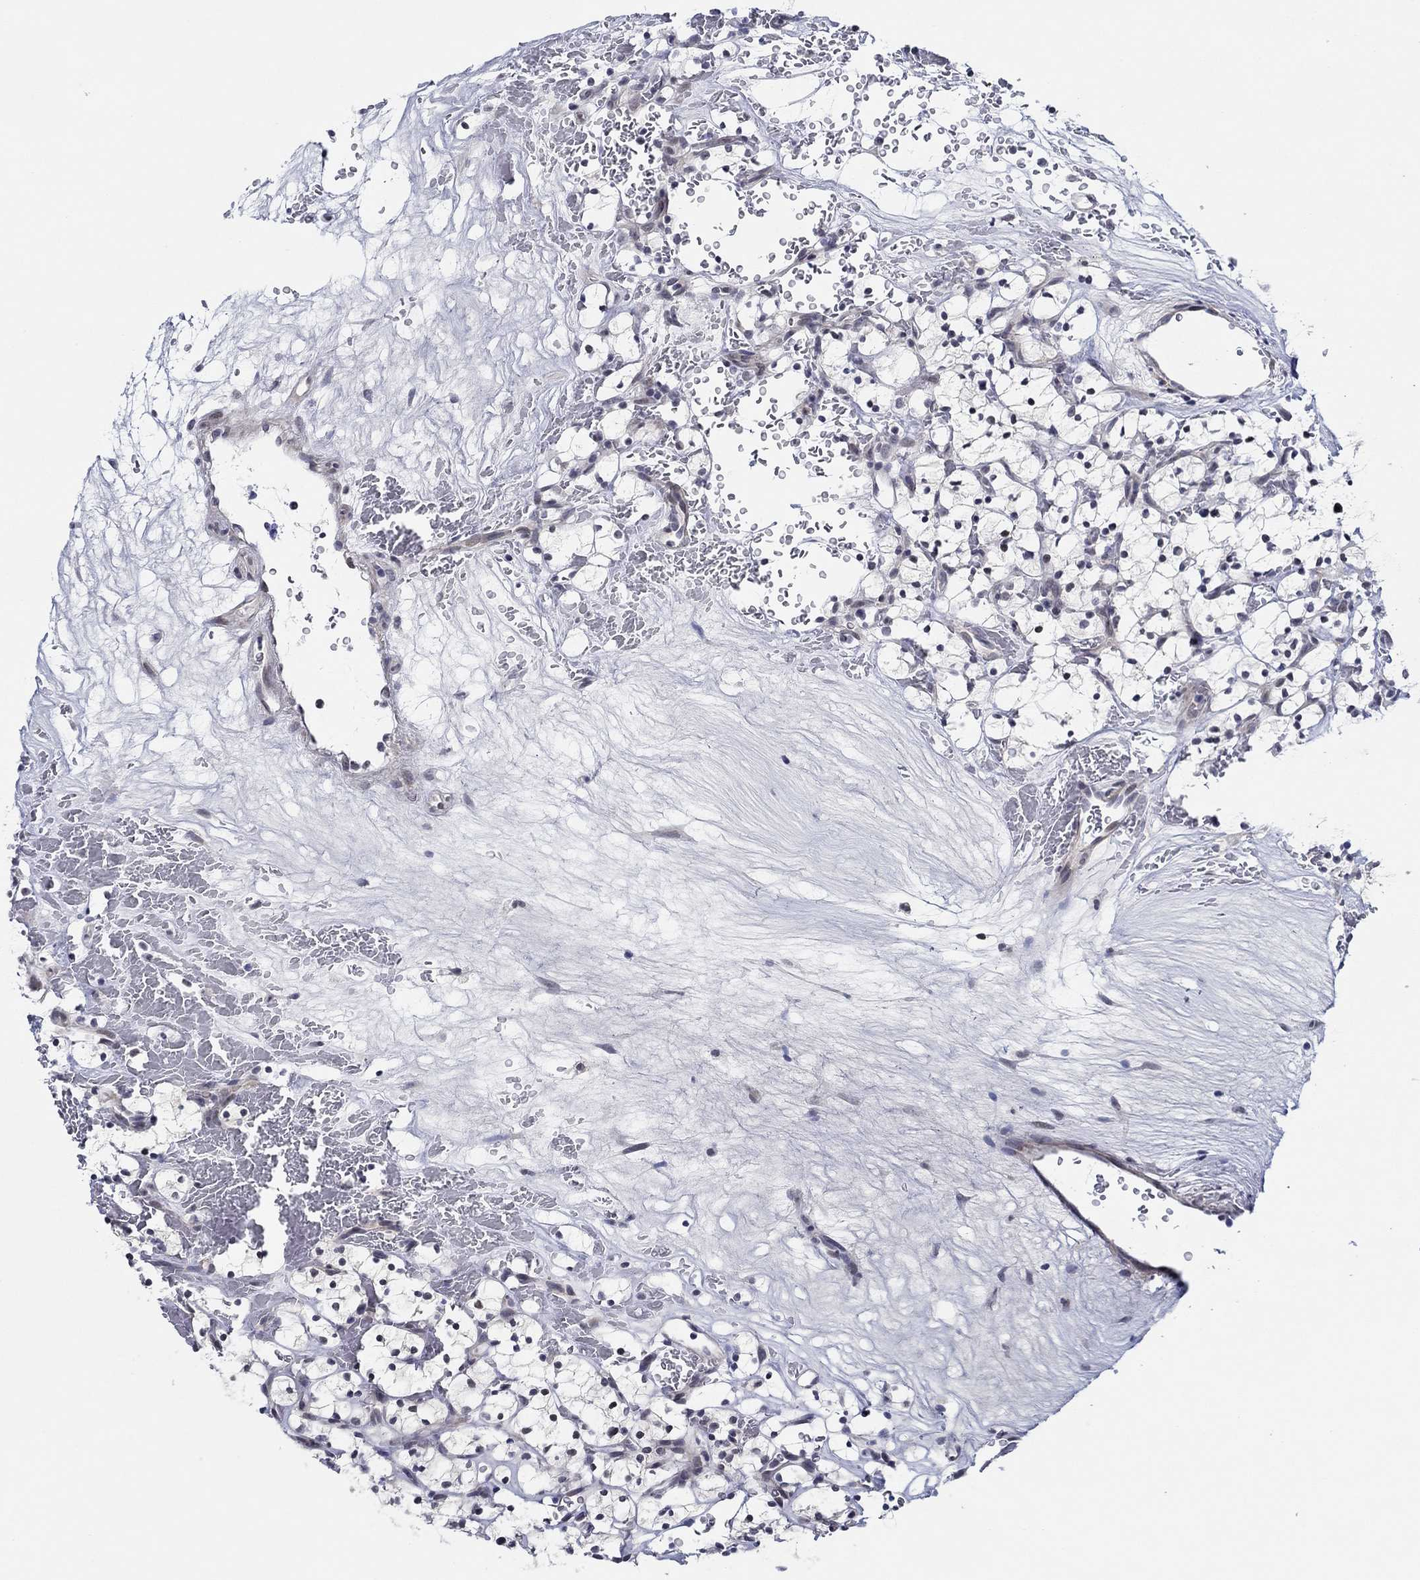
{"staining": {"intensity": "negative", "quantity": "none", "location": "none"}, "tissue": "renal cancer", "cell_type": "Tumor cells", "image_type": "cancer", "snomed": [{"axis": "morphology", "description": "Adenocarcinoma, NOS"}, {"axis": "topography", "description": "Kidney"}], "caption": "Protein analysis of renal cancer (adenocarcinoma) displays no significant staining in tumor cells.", "gene": "SLC34A1", "patient": {"sex": "female", "age": 64}}